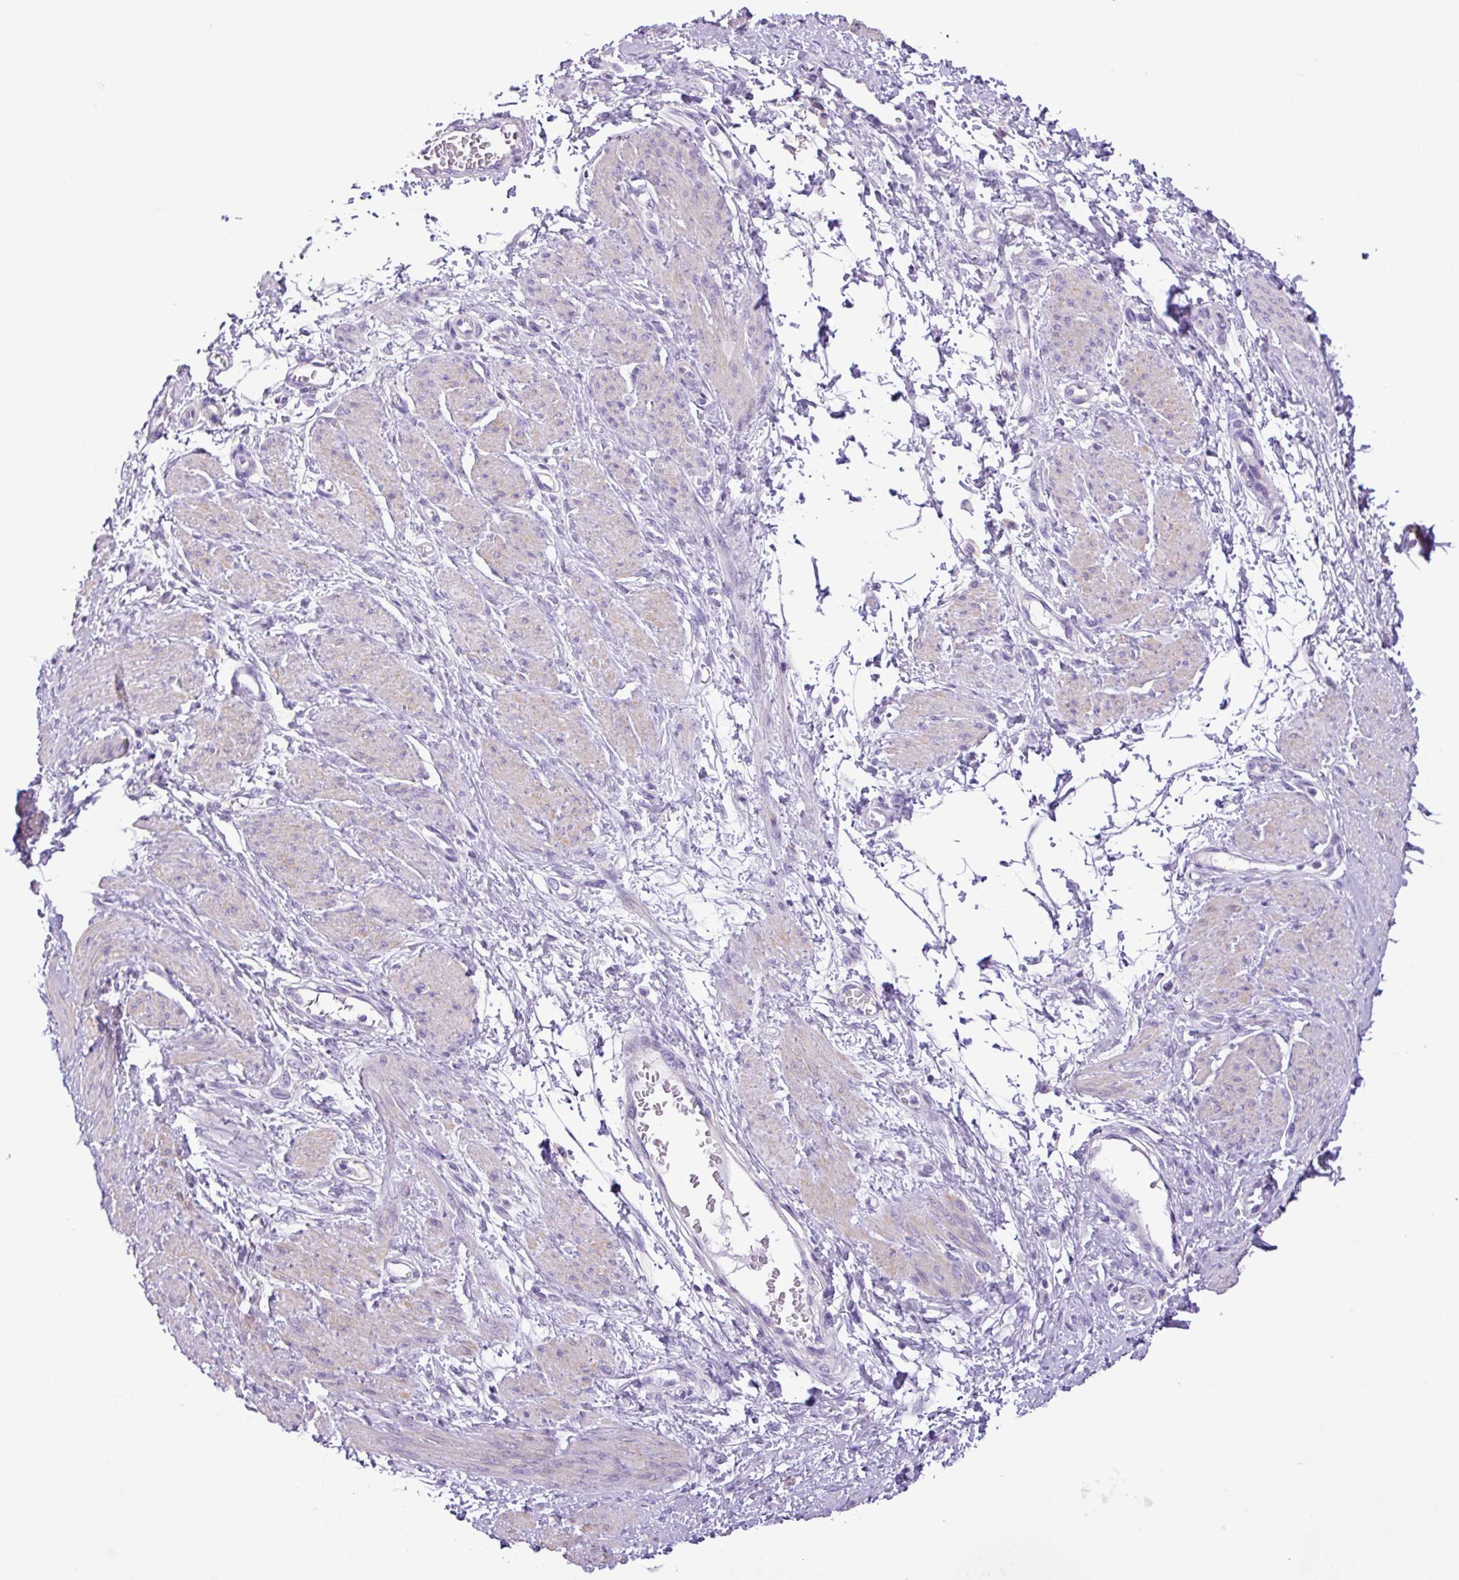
{"staining": {"intensity": "weak", "quantity": "25%-75%", "location": "cytoplasmic/membranous"}, "tissue": "smooth muscle", "cell_type": "Smooth muscle cells", "image_type": "normal", "snomed": [{"axis": "morphology", "description": "Normal tissue, NOS"}, {"axis": "topography", "description": "Smooth muscle"}, {"axis": "topography", "description": "Uterus"}], "caption": "Protein staining exhibits weak cytoplasmic/membranous expression in approximately 25%-75% of smooth muscle cells in unremarkable smooth muscle. The staining was performed using DAB to visualize the protein expression in brown, while the nuclei were stained in blue with hematoxylin (Magnification: 20x).", "gene": "ZNF334", "patient": {"sex": "female", "age": 39}}